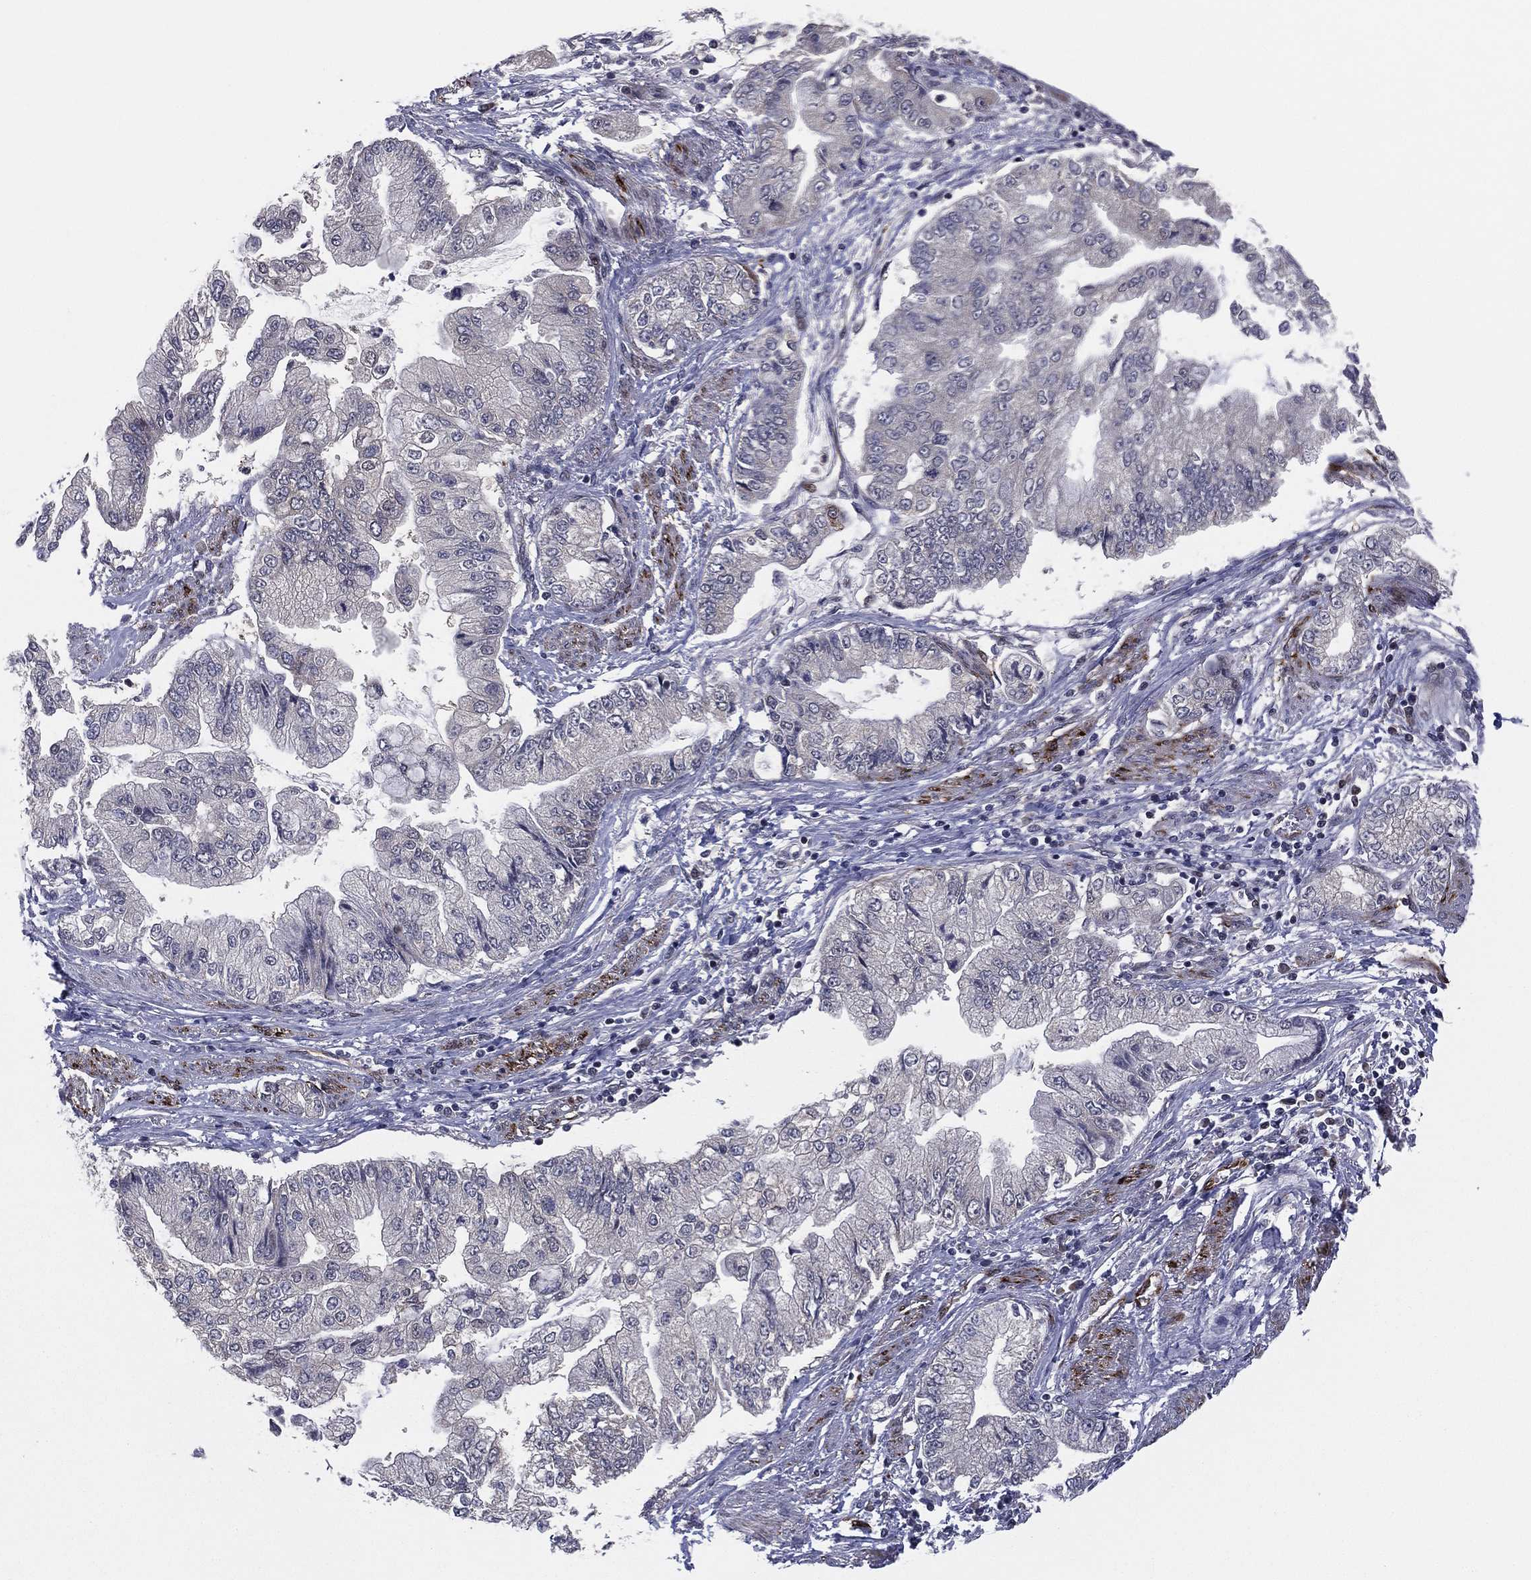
{"staining": {"intensity": "negative", "quantity": "none", "location": "none"}, "tissue": "stomach cancer", "cell_type": "Tumor cells", "image_type": "cancer", "snomed": [{"axis": "morphology", "description": "Adenocarcinoma, NOS"}, {"axis": "topography", "description": "Stomach, upper"}], "caption": "Tumor cells are negative for protein expression in human stomach adenocarcinoma.", "gene": "SNCG", "patient": {"sex": "female", "age": 74}}